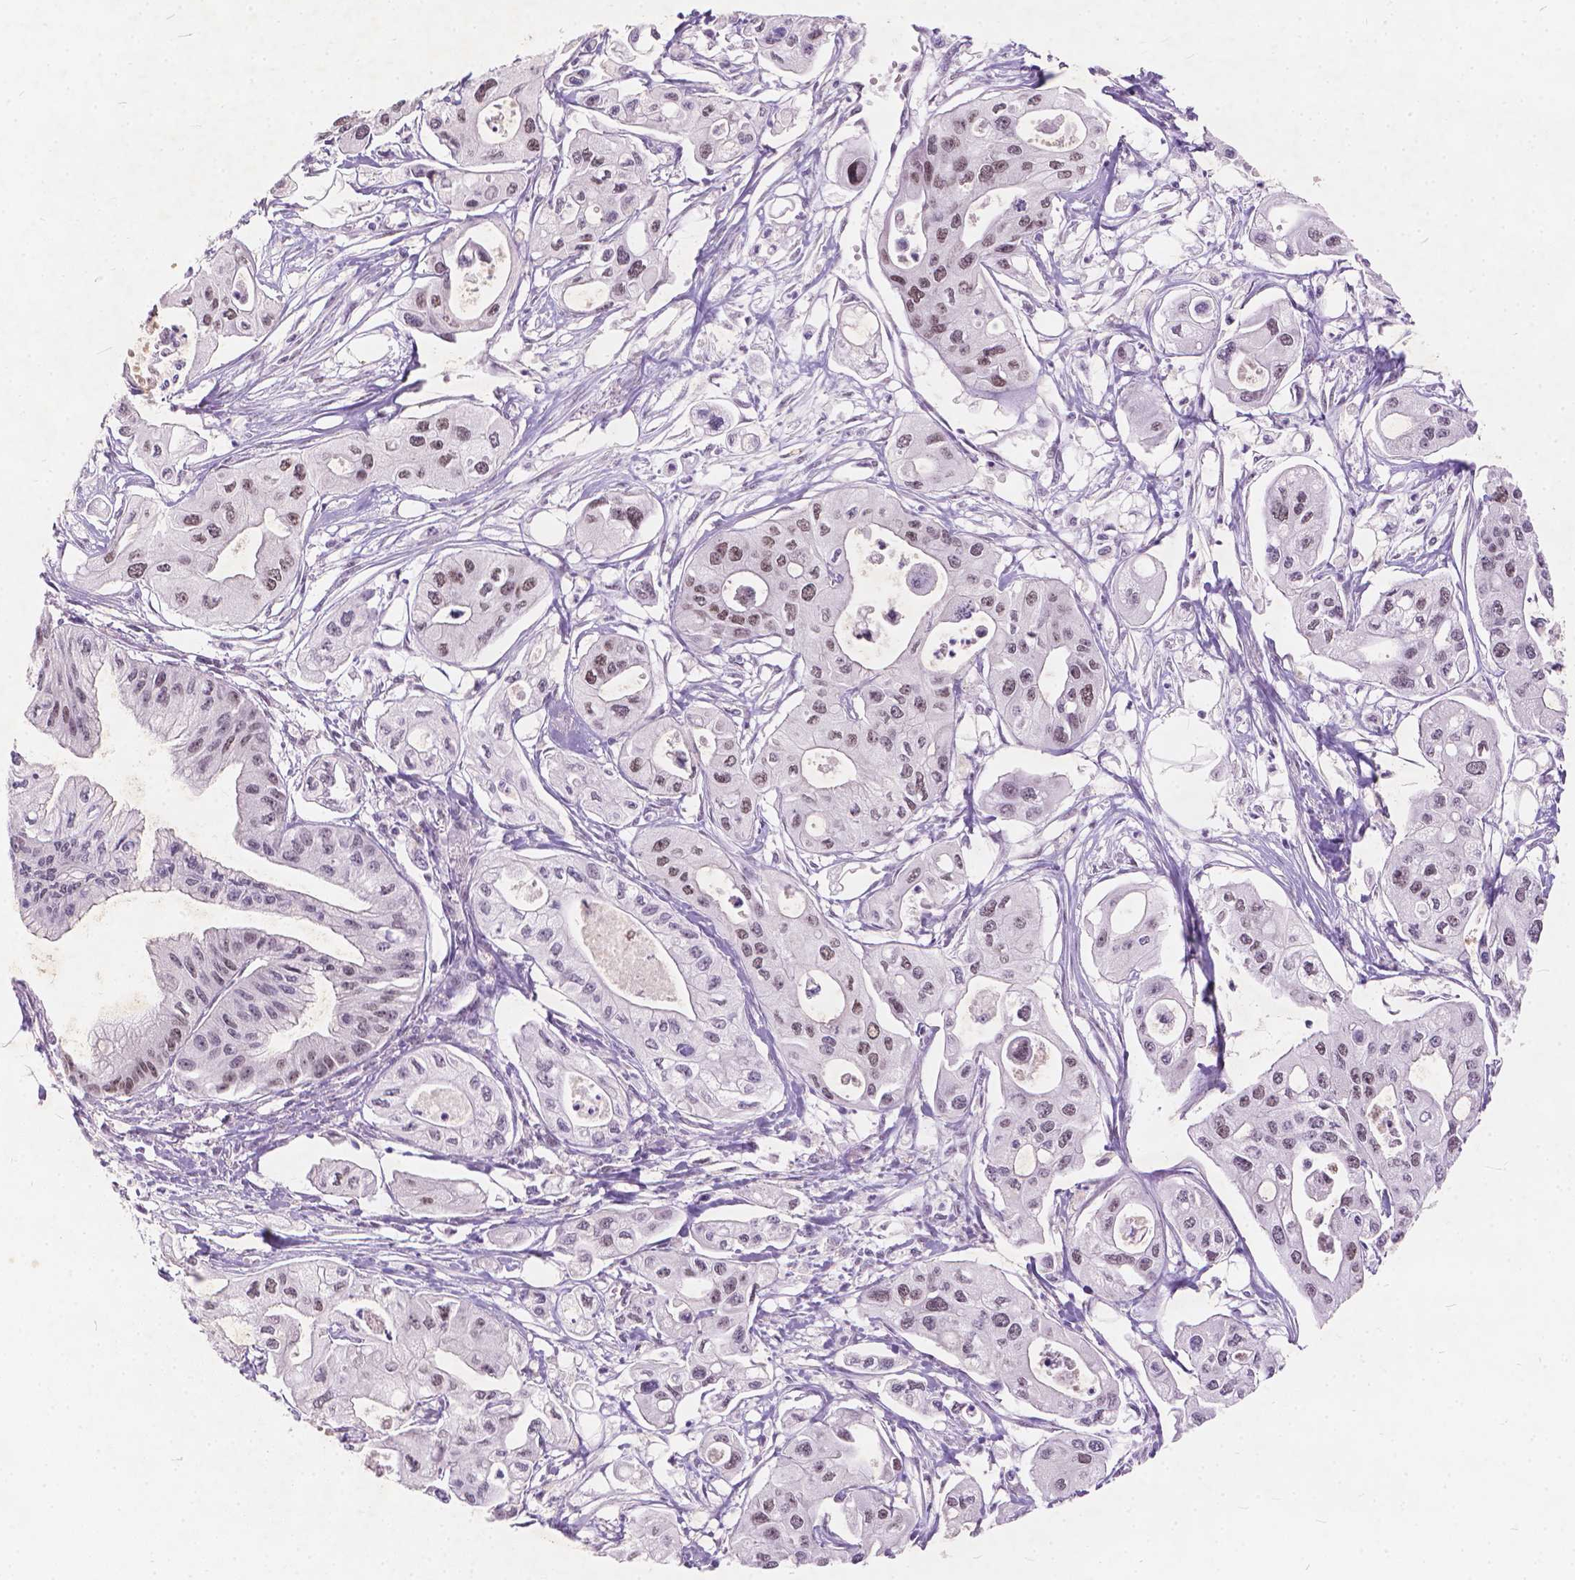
{"staining": {"intensity": "weak", "quantity": "25%-75%", "location": "nuclear"}, "tissue": "pancreatic cancer", "cell_type": "Tumor cells", "image_type": "cancer", "snomed": [{"axis": "morphology", "description": "Adenocarcinoma, NOS"}, {"axis": "topography", "description": "Pancreas"}], "caption": "Pancreatic cancer (adenocarcinoma) stained with IHC shows weak nuclear expression in about 25%-75% of tumor cells. (brown staining indicates protein expression, while blue staining denotes nuclei).", "gene": "FAM53A", "patient": {"sex": "male", "age": 70}}